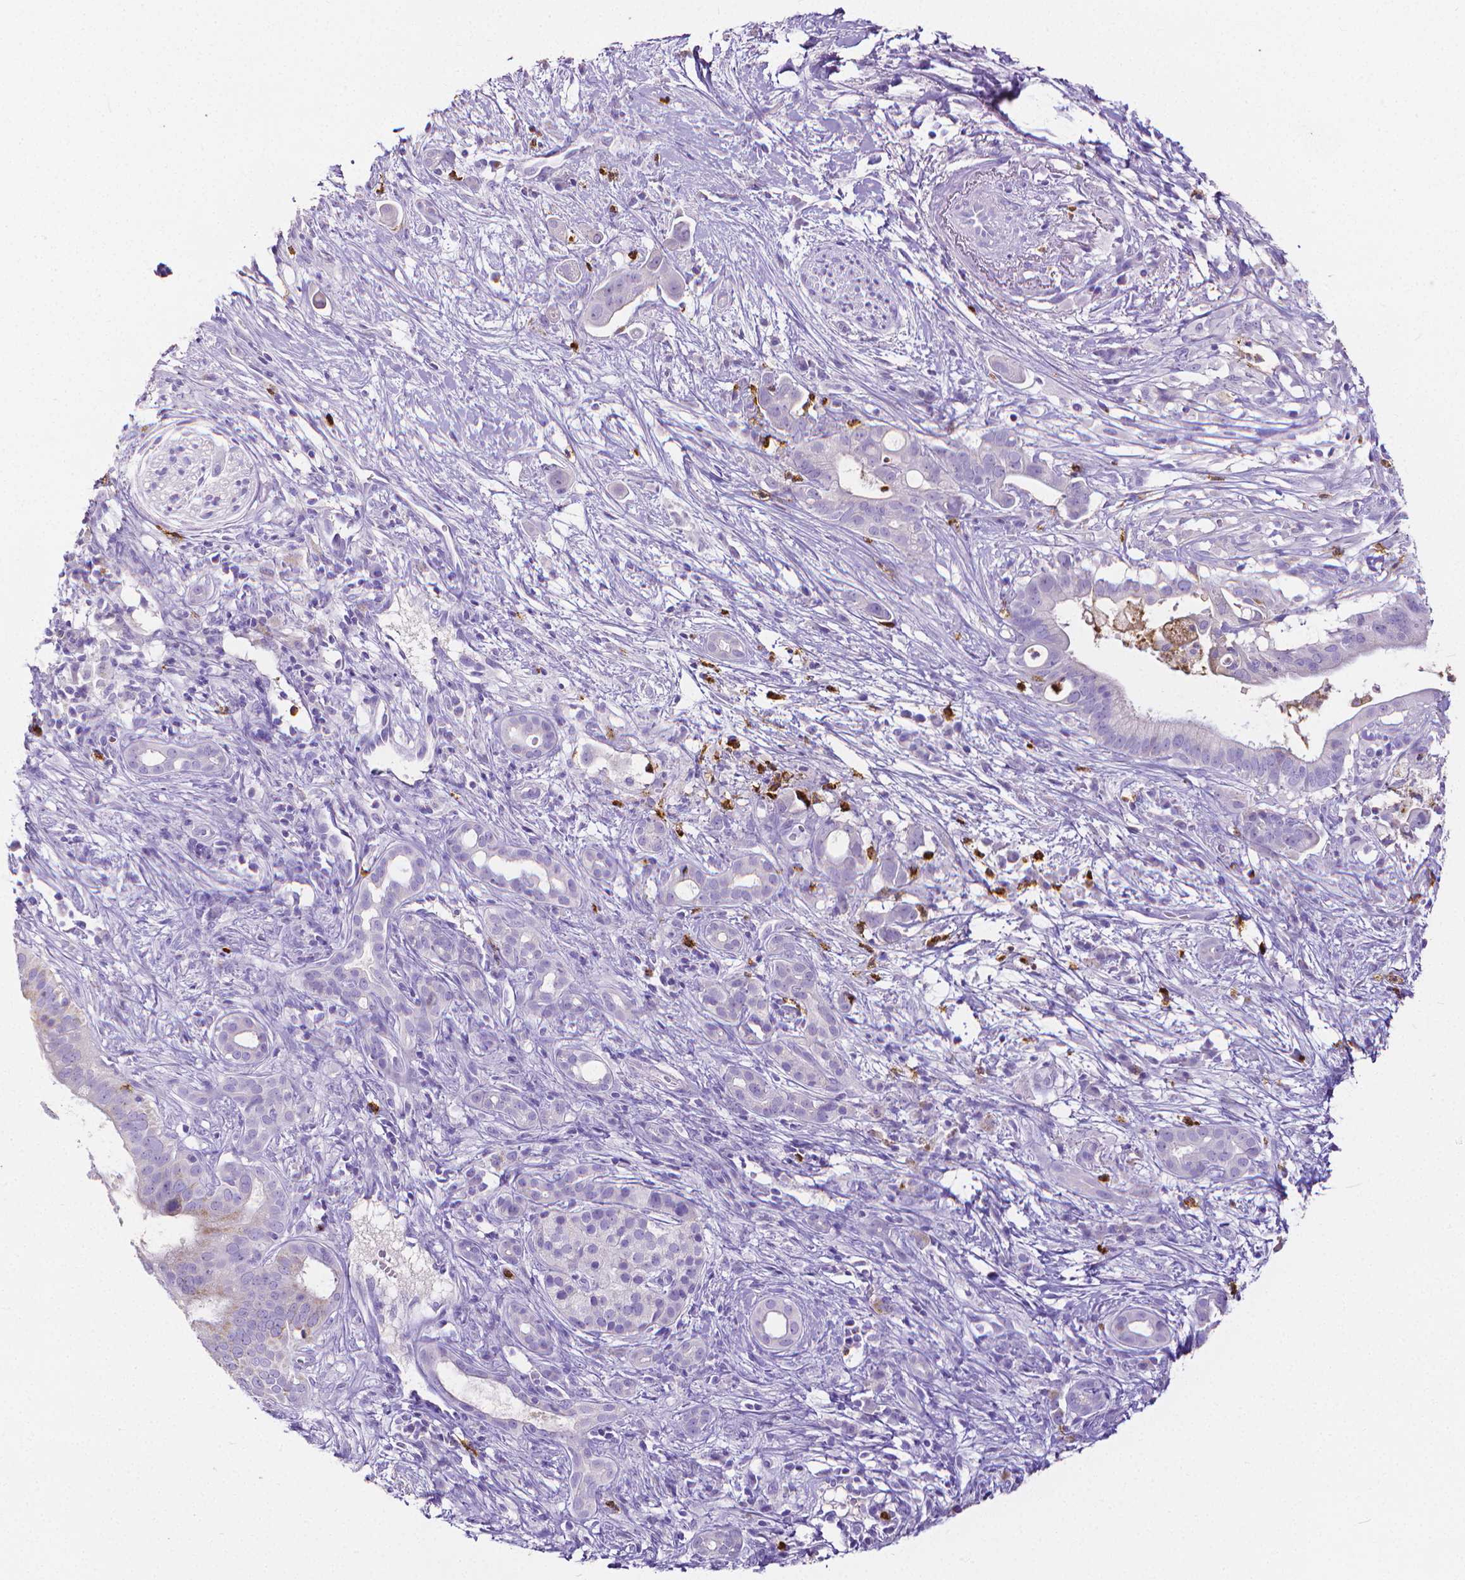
{"staining": {"intensity": "negative", "quantity": "none", "location": "none"}, "tissue": "pancreatic cancer", "cell_type": "Tumor cells", "image_type": "cancer", "snomed": [{"axis": "morphology", "description": "Adenocarcinoma, NOS"}, {"axis": "topography", "description": "Pancreas"}], "caption": "High power microscopy image of an immunohistochemistry histopathology image of pancreatic cancer, revealing no significant expression in tumor cells. (Immunohistochemistry (ihc), brightfield microscopy, high magnification).", "gene": "MMP9", "patient": {"sex": "male", "age": 61}}